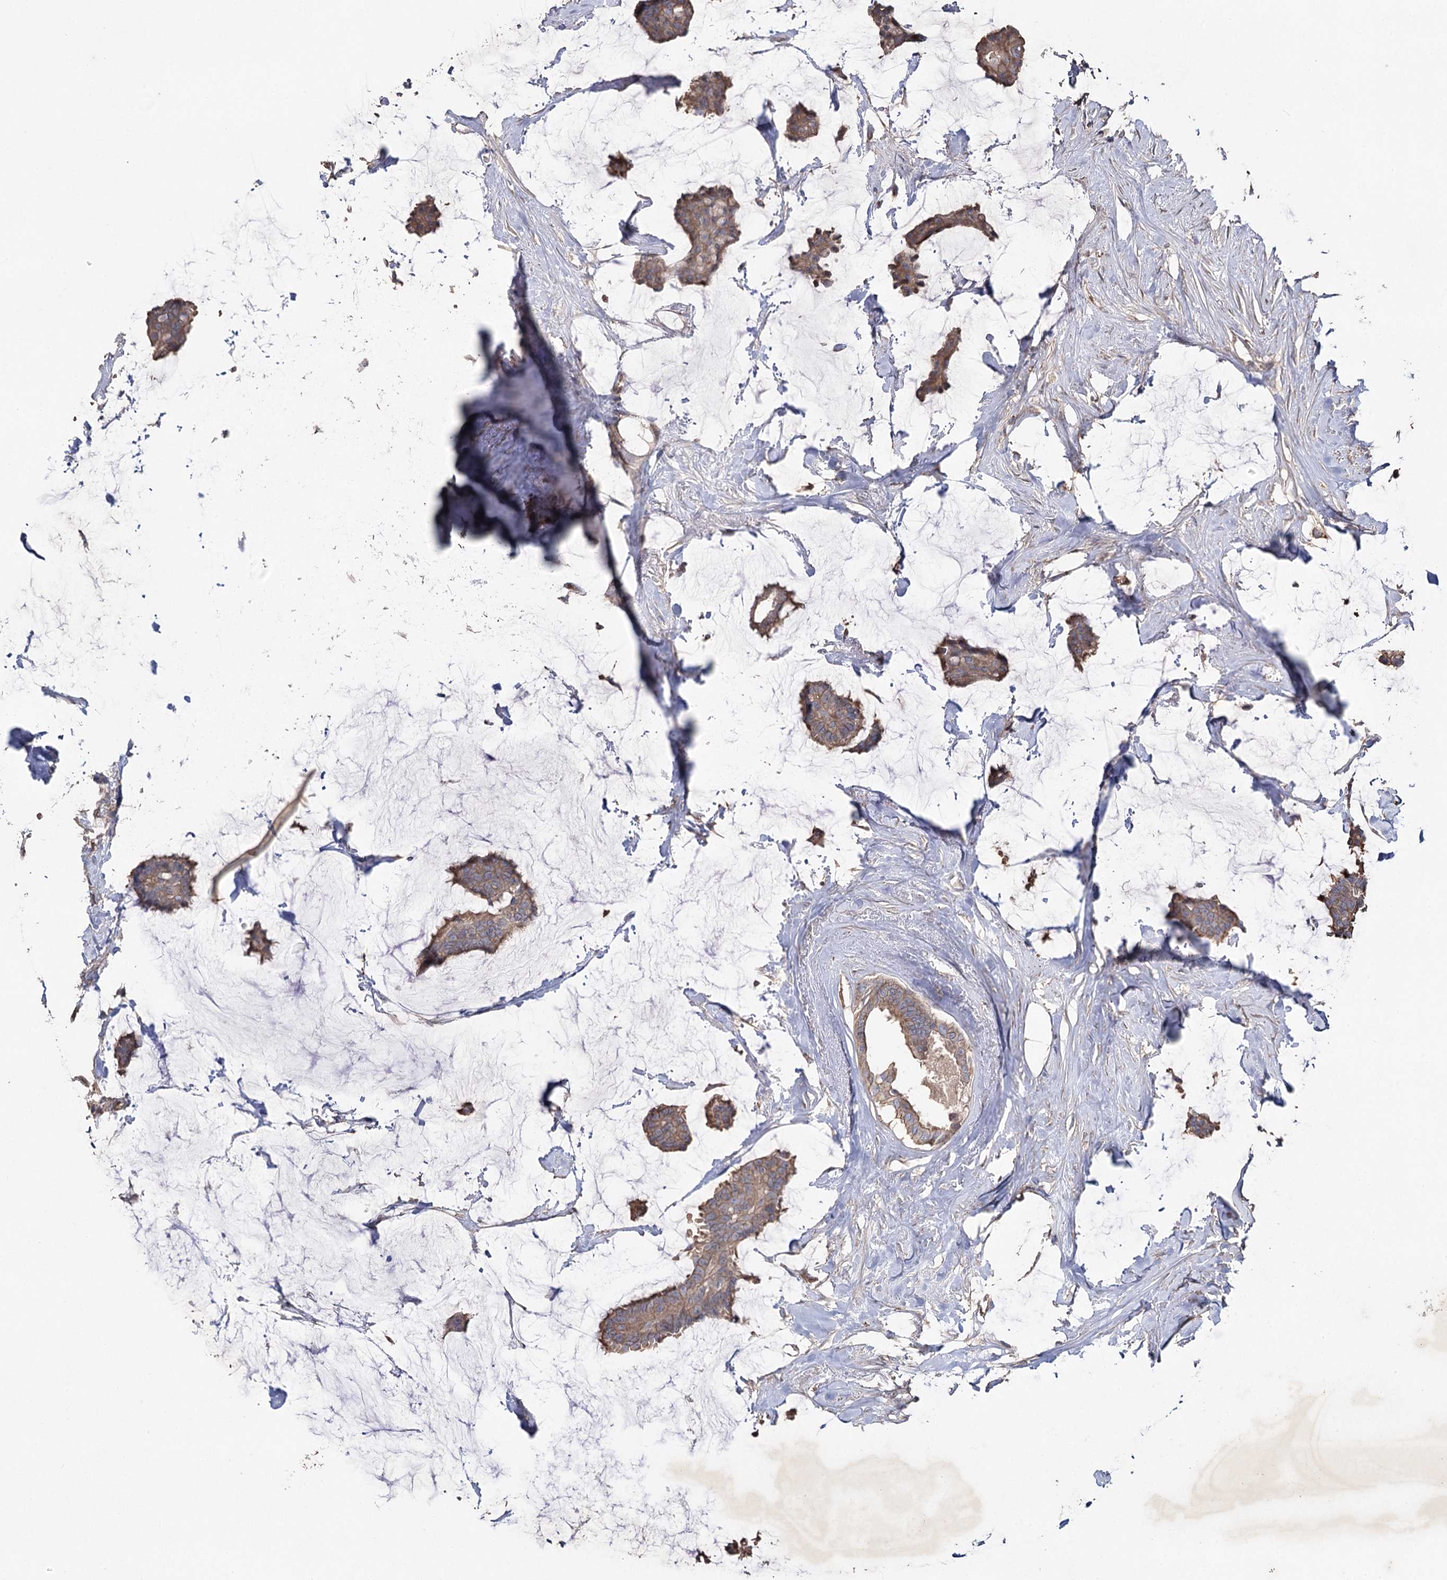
{"staining": {"intensity": "weak", "quantity": ">75%", "location": "cytoplasmic/membranous"}, "tissue": "breast cancer", "cell_type": "Tumor cells", "image_type": "cancer", "snomed": [{"axis": "morphology", "description": "Duct carcinoma"}, {"axis": "topography", "description": "Breast"}], "caption": "Protein expression analysis of breast cancer (intraductal carcinoma) demonstrates weak cytoplasmic/membranous staining in approximately >75% of tumor cells.", "gene": "FAM13B", "patient": {"sex": "female", "age": 93}}